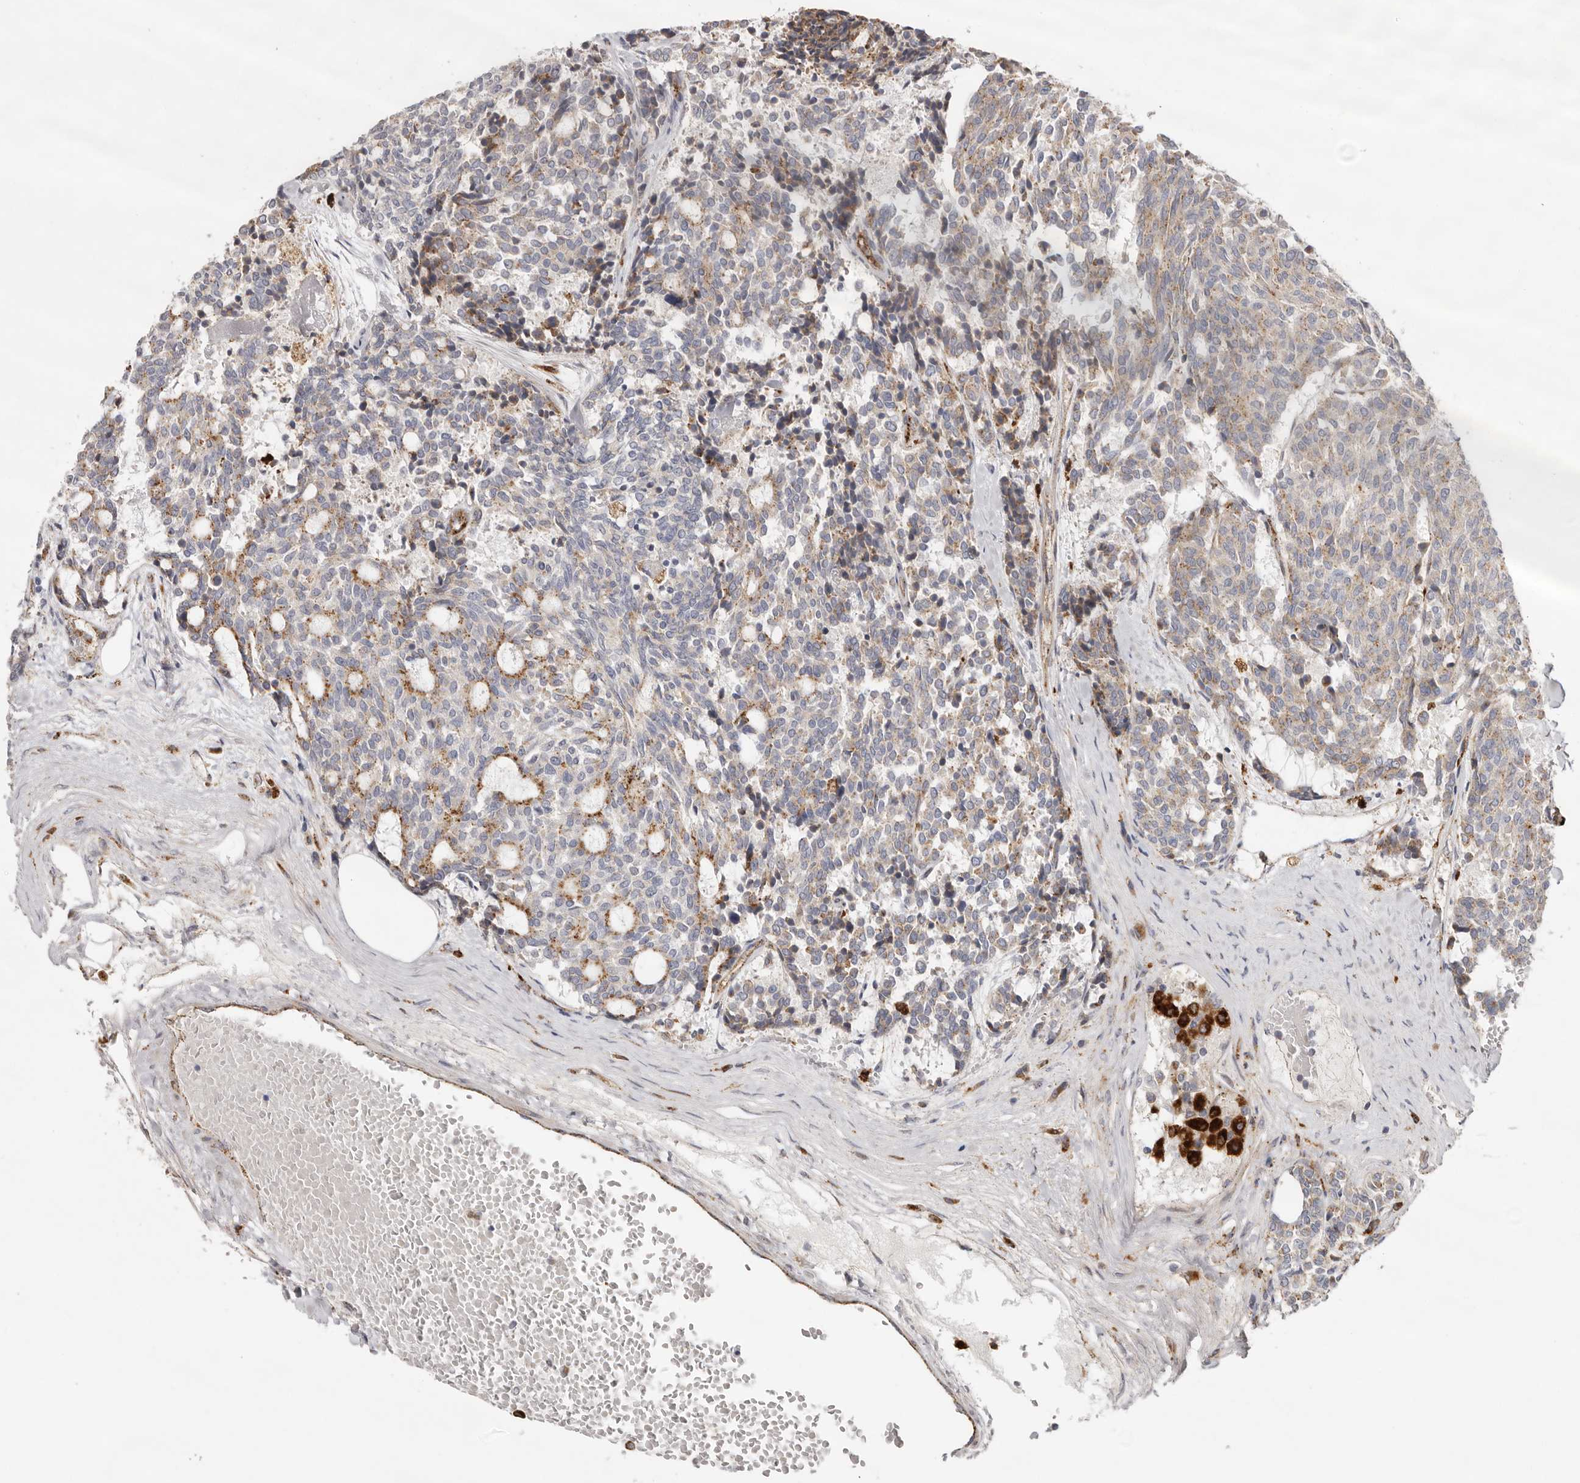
{"staining": {"intensity": "weak", "quantity": "25%-75%", "location": "cytoplasmic/membranous"}, "tissue": "carcinoid", "cell_type": "Tumor cells", "image_type": "cancer", "snomed": [{"axis": "morphology", "description": "Carcinoid, malignant, NOS"}, {"axis": "topography", "description": "Pancreas"}], "caption": "DAB immunohistochemical staining of carcinoid (malignant) reveals weak cytoplasmic/membranous protein staining in approximately 25%-75% of tumor cells.", "gene": "GRN", "patient": {"sex": "female", "age": 54}}